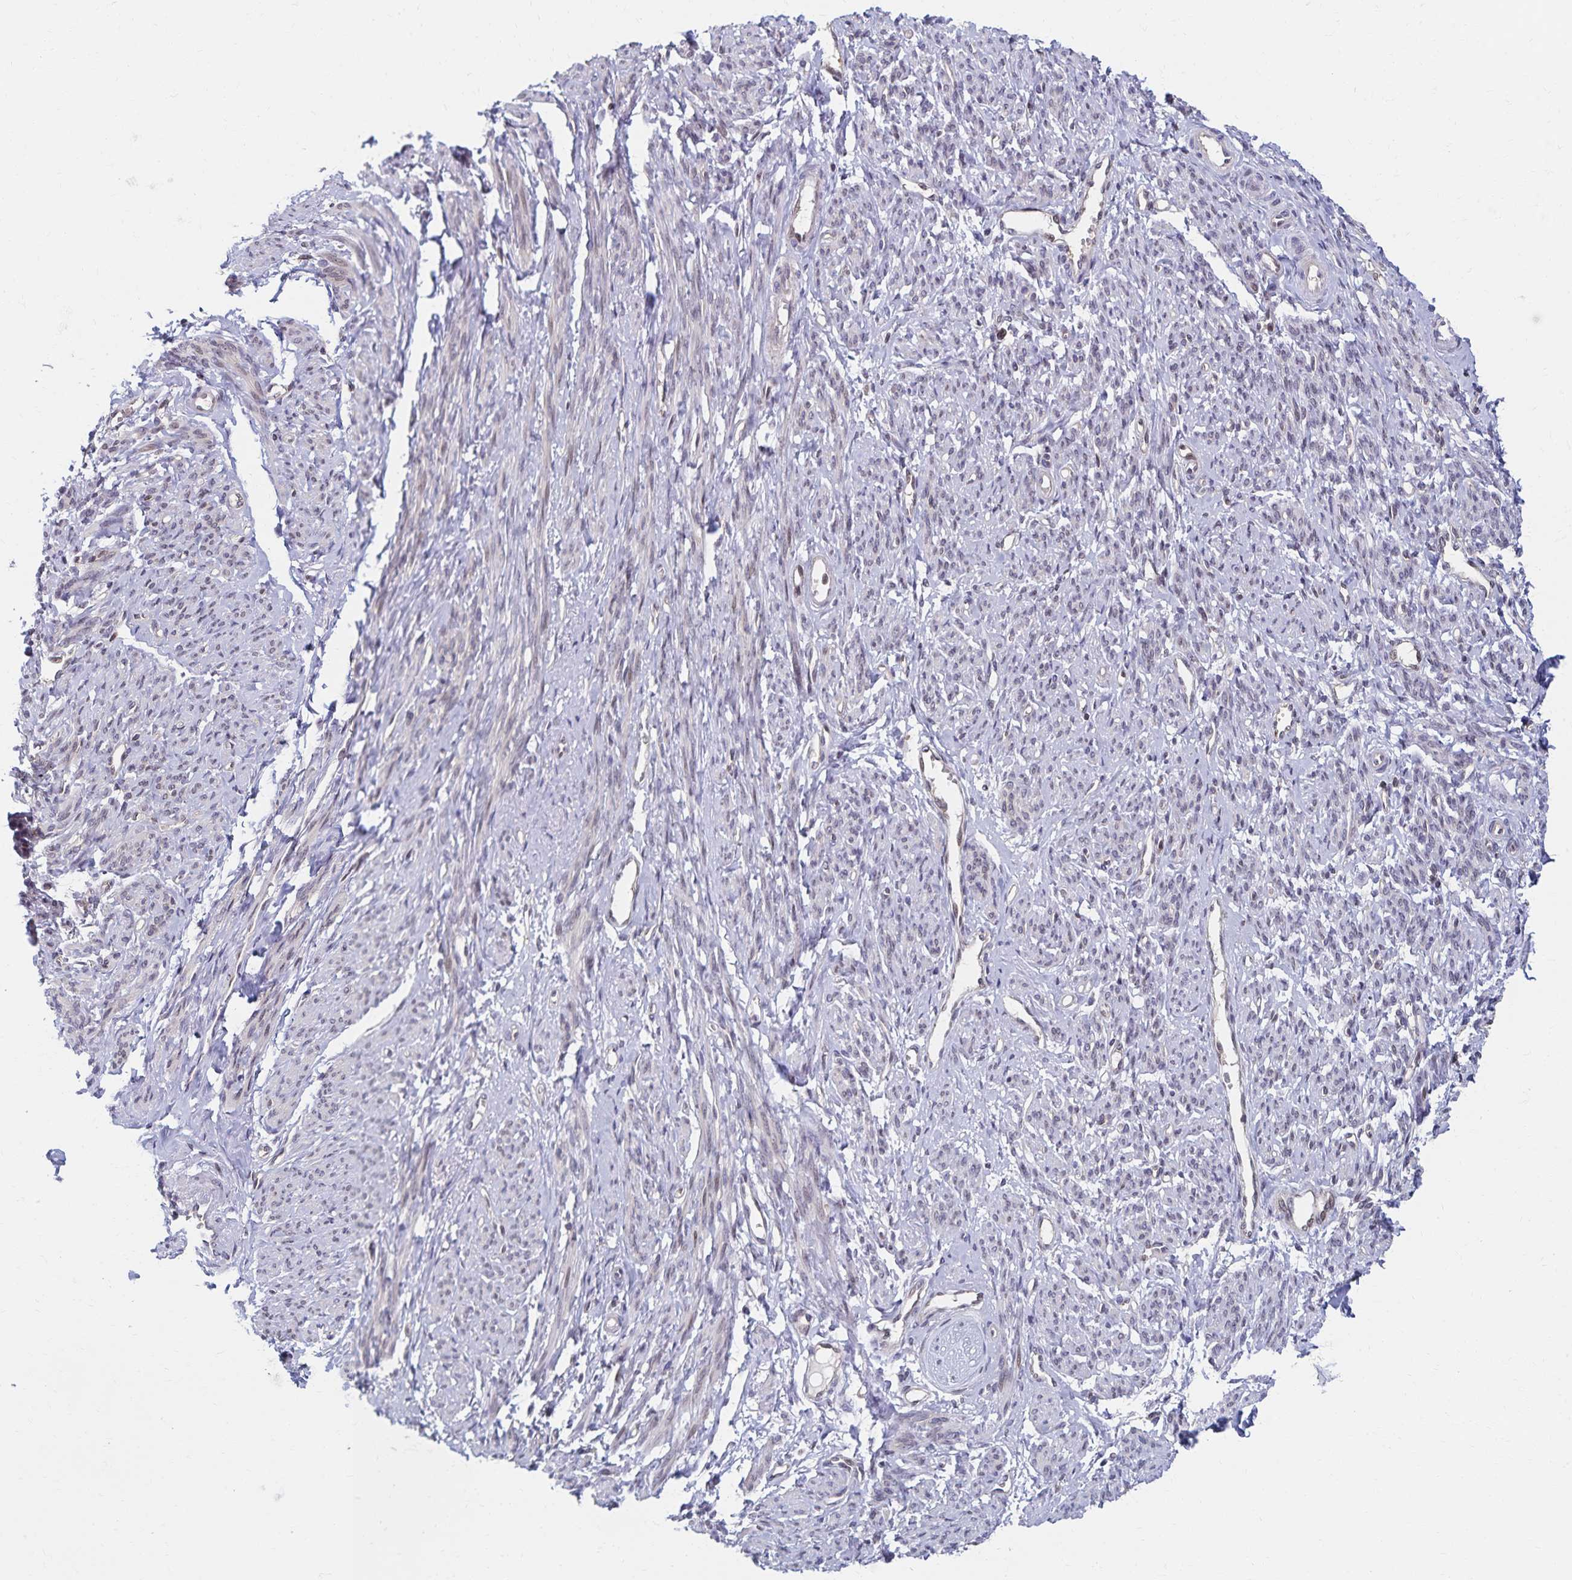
{"staining": {"intensity": "weak", "quantity": "25%-75%", "location": "nuclear"}, "tissue": "smooth muscle", "cell_type": "Smooth muscle cells", "image_type": "normal", "snomed": [{"axis": "morphology", "description": "Normal tissue, NOS"}, {"axis": "topography", "description": "Smooth muscle"}], "caption": "This photomicrograph shows IHC staining of benign human smooth muscle, with low weak nuclear expression in approximately 25%-75% of smooth muscle cells.", "gene": "RAB9B", "patient": {"sex": "female", "age": 65}}